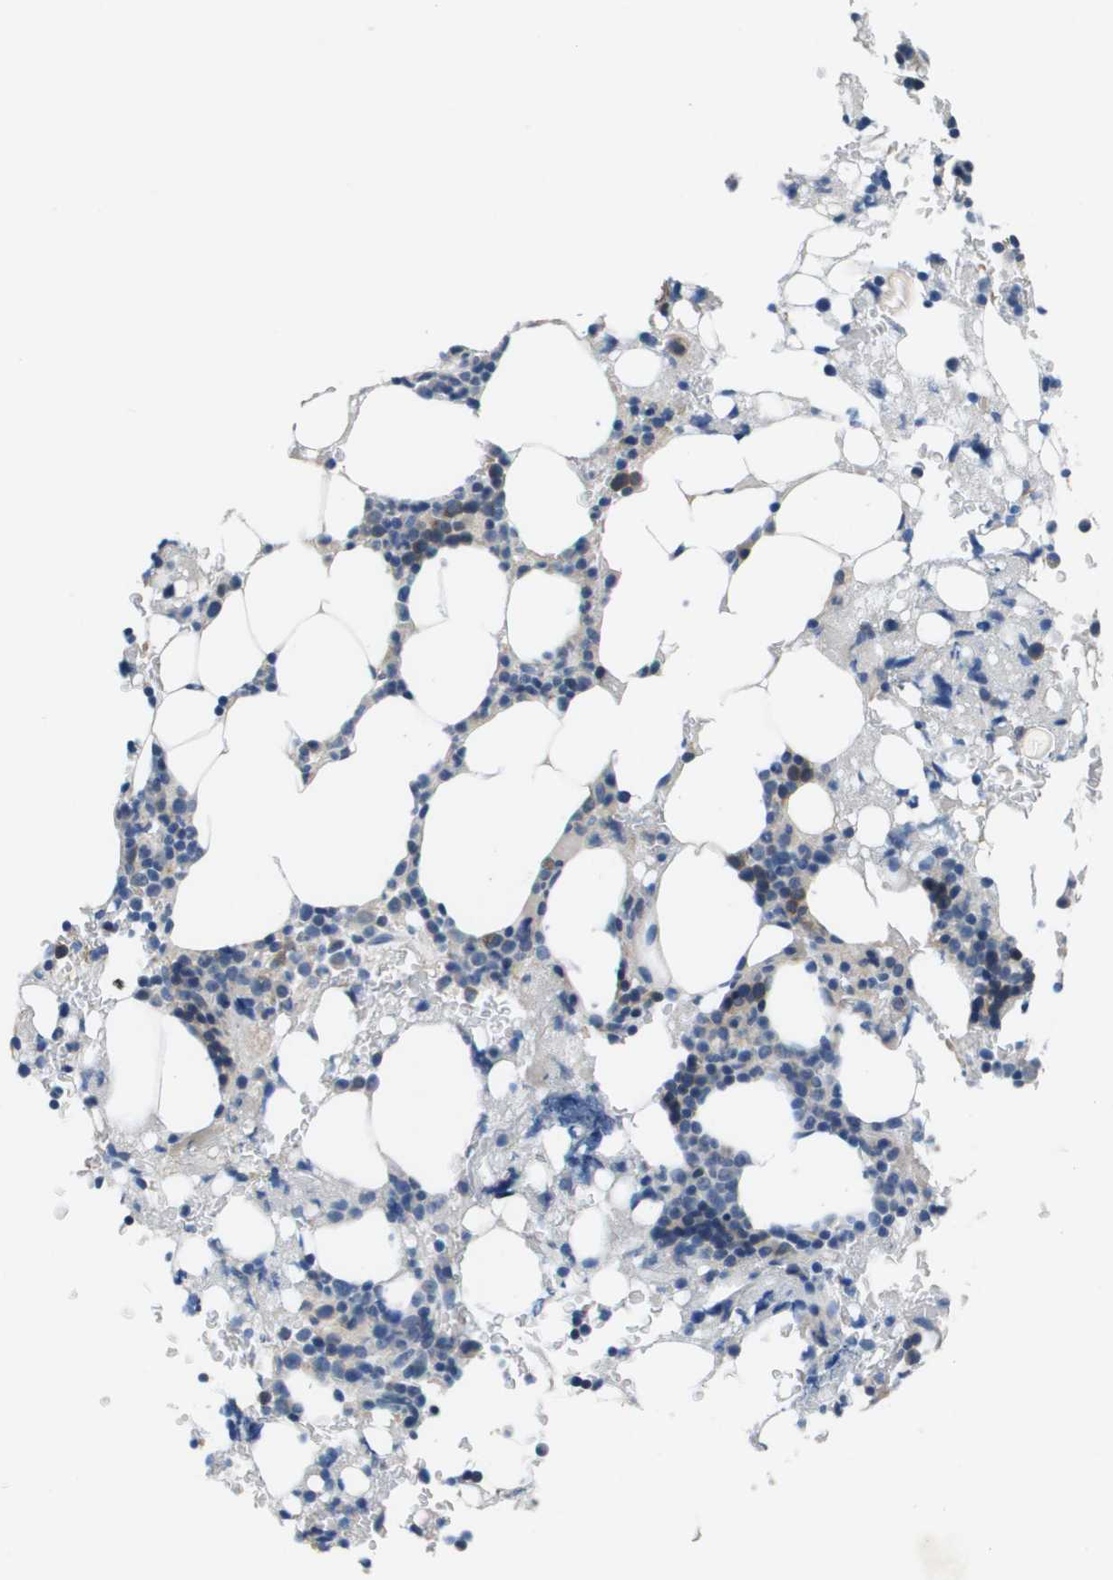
{"staining": {"intensity": "weak", "quantity": "<25%", "location": "cytoplasmic/membranous"}, "tissue": "bone marrow", "cell_type": "Hematopoietic cells", "image_type": "normal", "snomed": [{"axis": "morphology", "description": "Normal tissue, NOS"}, {"axis": "morphology", "description": "Inflammation, NOS"}, {"axis": "topography", "description": "Bone marrow"}], "caption": "Human bone marrow stained for a protein using immunohistochemistry demonstrates no expression in hematopoietic cells.", "gene": "NCS1", "patient": {"sex": "female", "age": 84}}